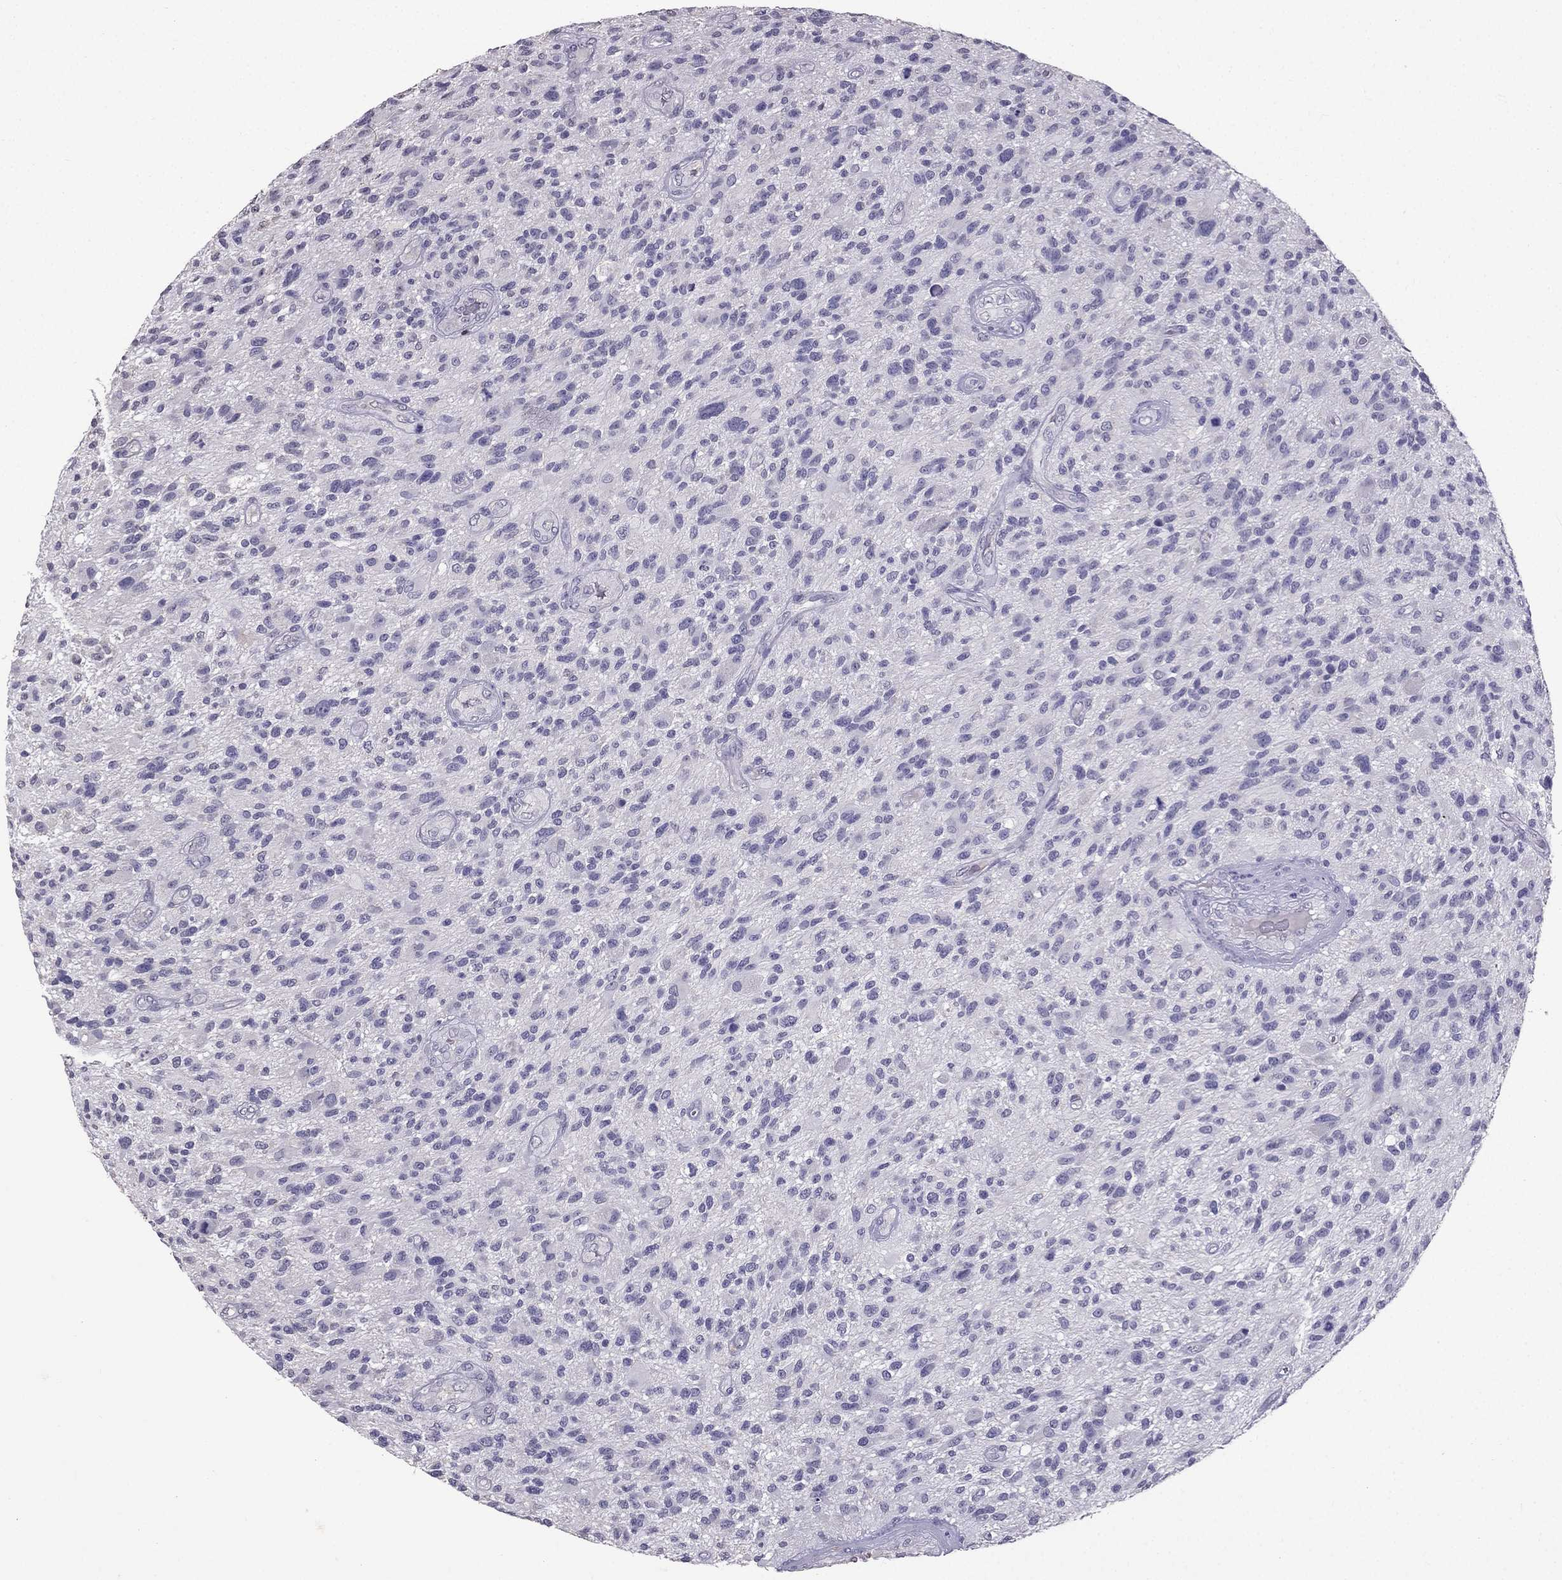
{"staining": {"intensity": "negative", "quantity": "none", "location": "none"}, "tissue": "glioma", "cell_type": "Tumor cells", "image_type": "cancer", "snomed": [{"axis": "morphology", "description": "Glioma, malignant, High grade"}, {"axis": "topography", "description": "Brain"}], "caption": "Photomicrograph shows no significant protein staining in tumor cells of malignant glioma (high-grade). (DAB IHC with hematoxylin counter stain).", "gene": "SCG5", "patient": {"sex": "male", "age": 47}}